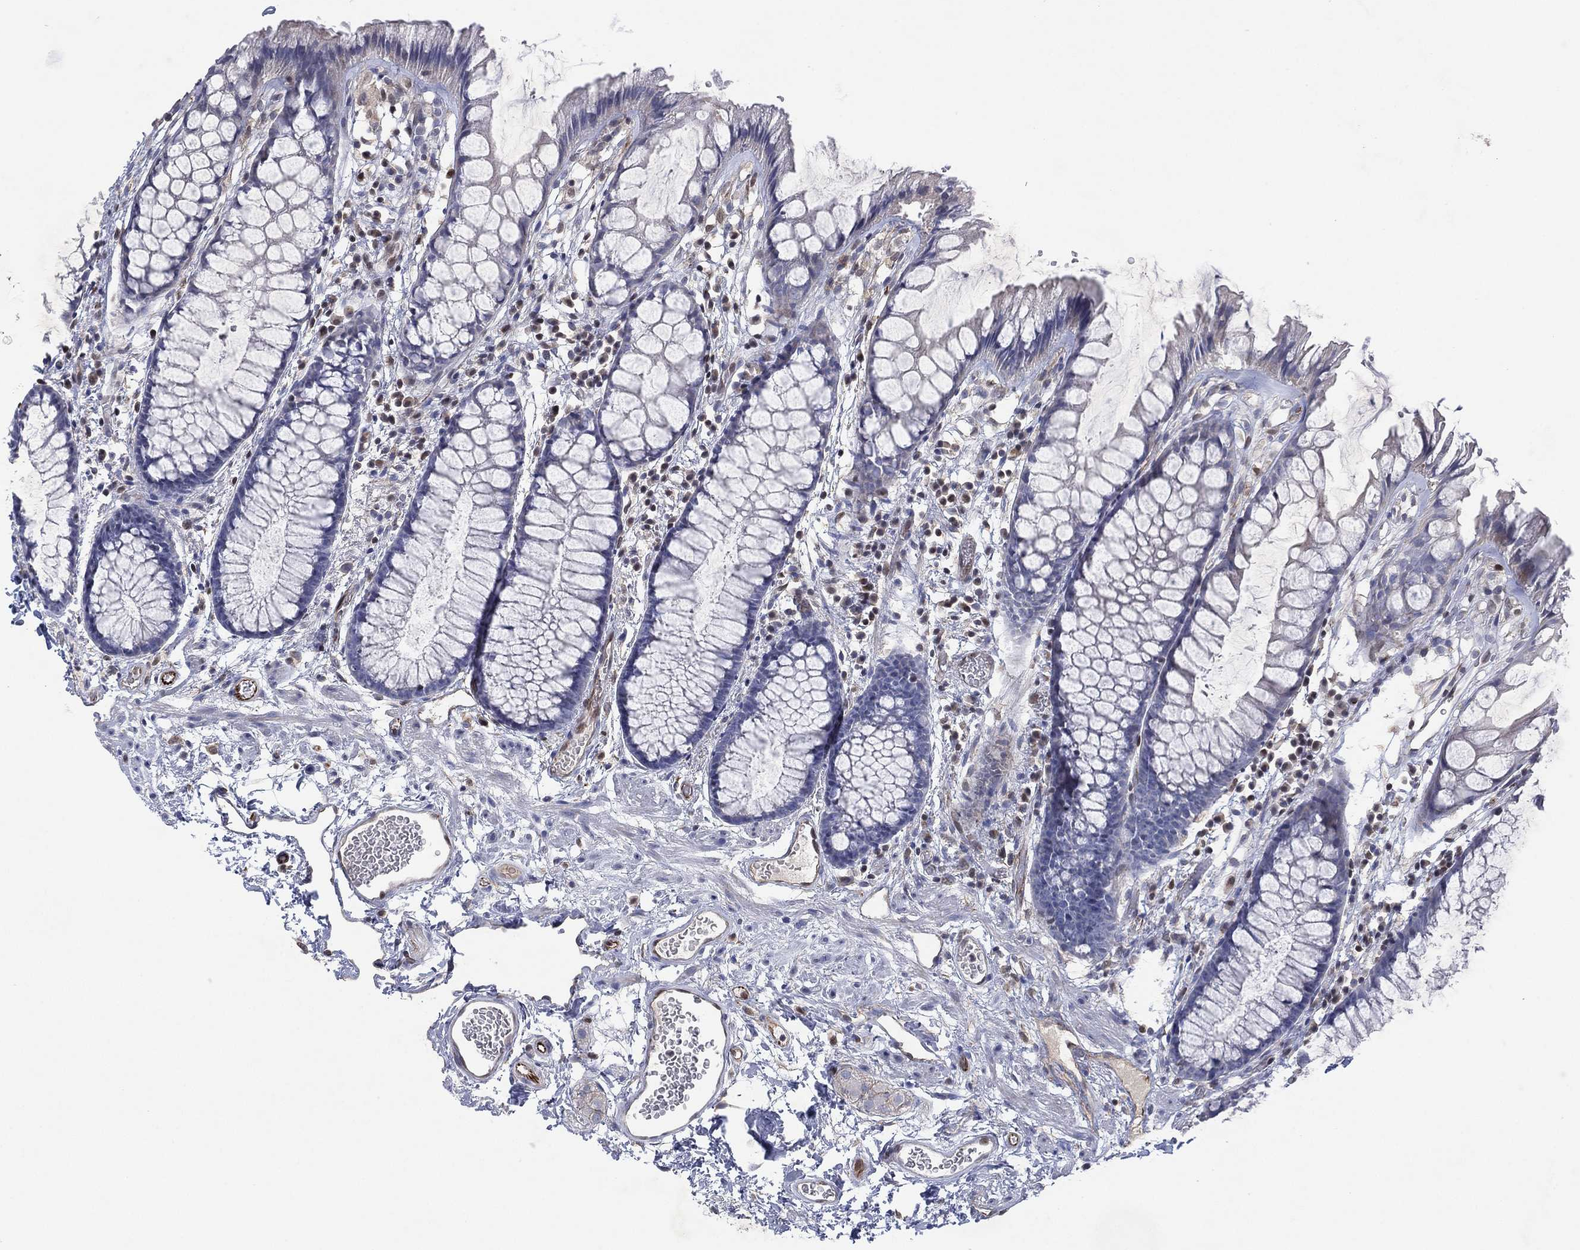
{"staining": {"intensity": "negative", "quantity": "none", "location": "none"}, "tissue": "rectum", "cell_type": "Glandular cells", "image_type": "normal", "snomed": [{"axis": "morphology", "description": "Normal tissue, NOS"}, {"axis": "topography", "description": "Rectum"}], "caption": "The histopathology image exhibits no staining of glandular cells in benign rectum.", "gene": "FLI1", "patient": {"sex": "female", "age": 62}}